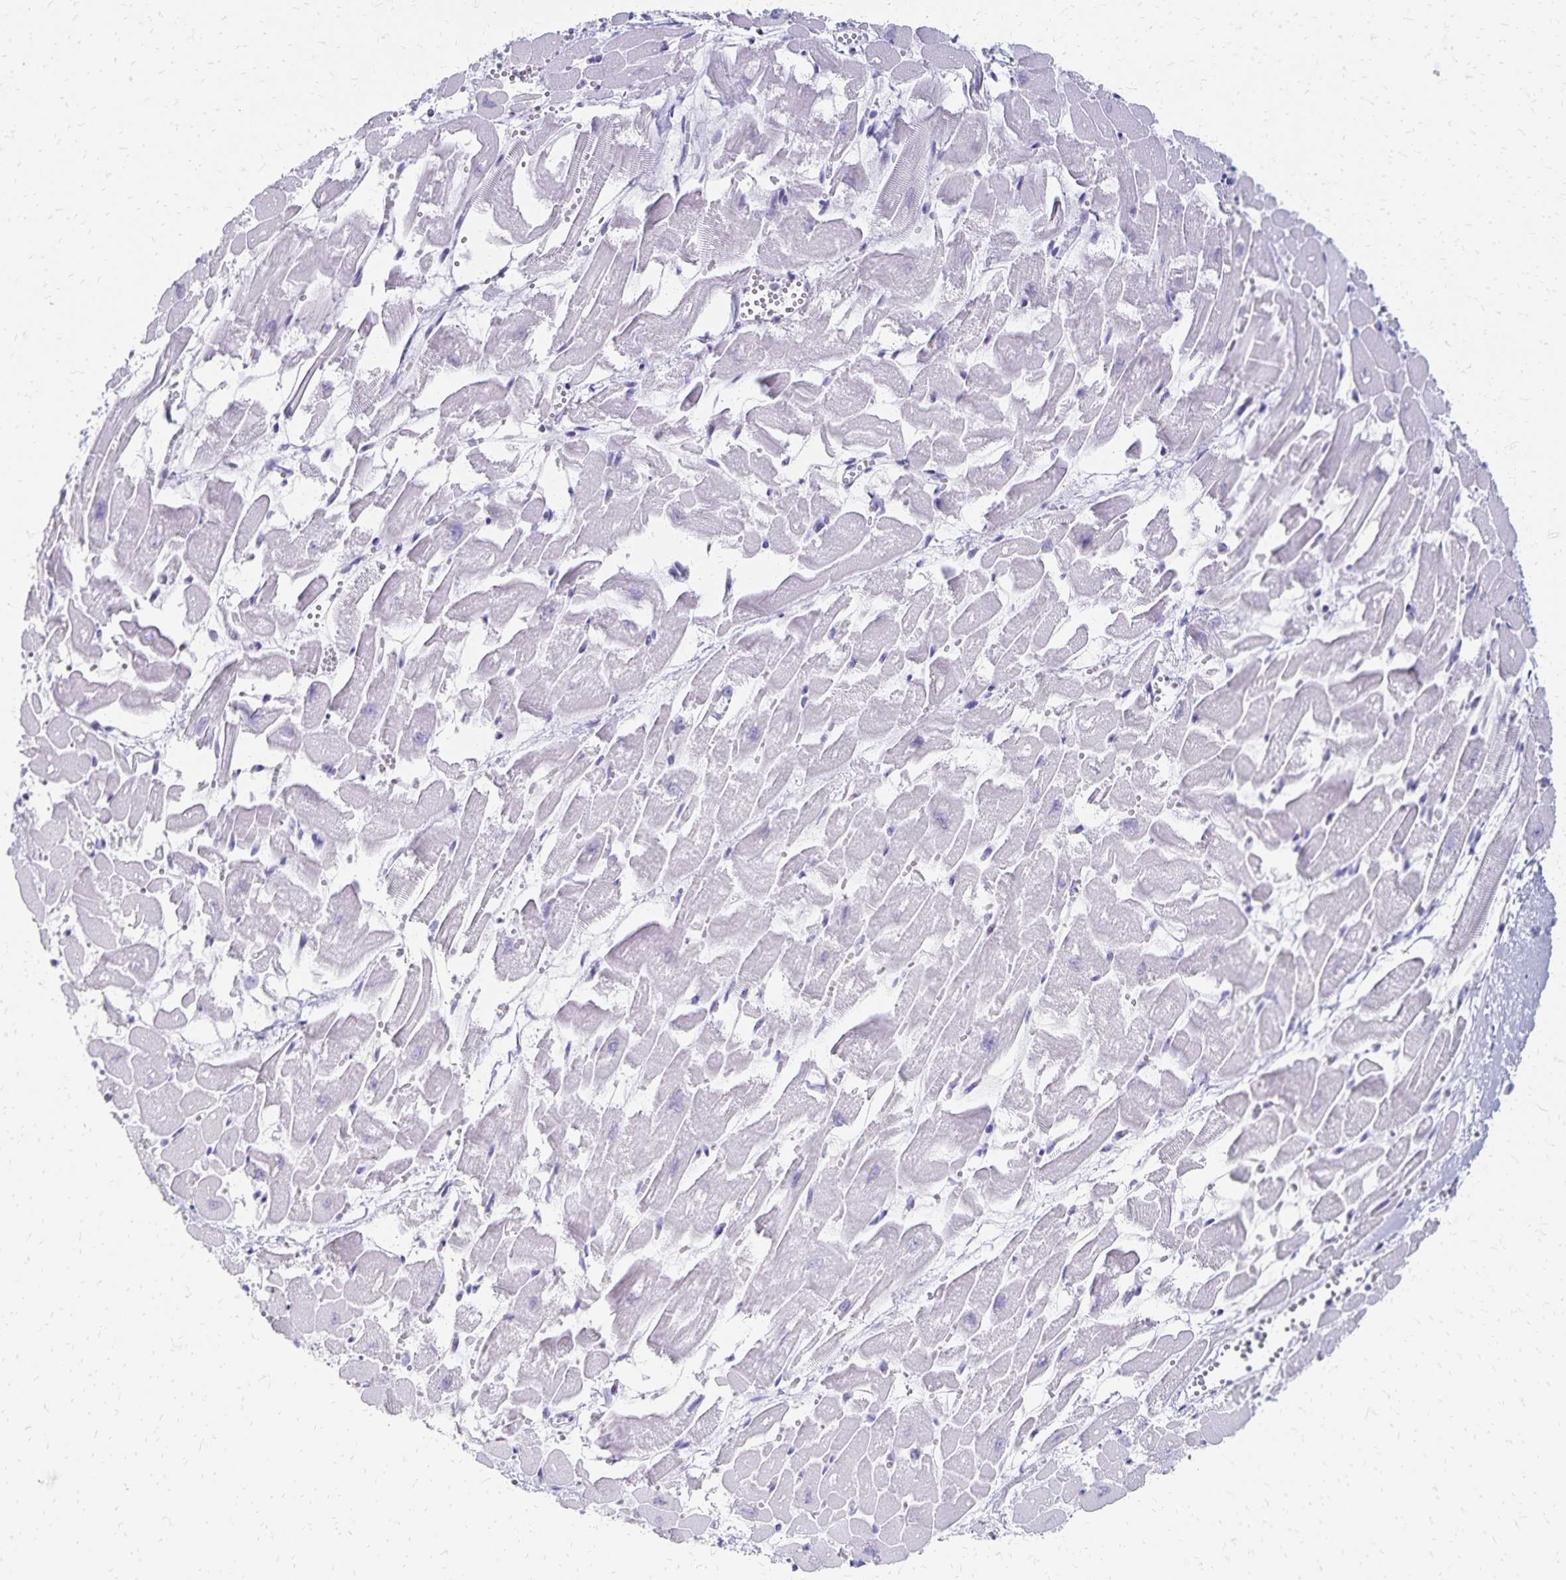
{"staining": {"intensity": "negative", "quantity": "none", "location": "none"}, "tissue": "heart muscle", "cell_type": "Cardiomyocytes", "image_type": "normal", "snomed": [{"axis": "morphology", "description": "Normal tissue, NOS"}, {"axis": "topography", "description": "Heart"}], "caption": "Heart muscle was stained to show a protein in brown. There is no significant positivity in cardiomyocytes. (DAB (3,3'-diaminobenzidine) IHC visualized using brightfield microscopy, high magnification).", "gene": "GIP", "patient": {"sex": "female", "age": 52}}